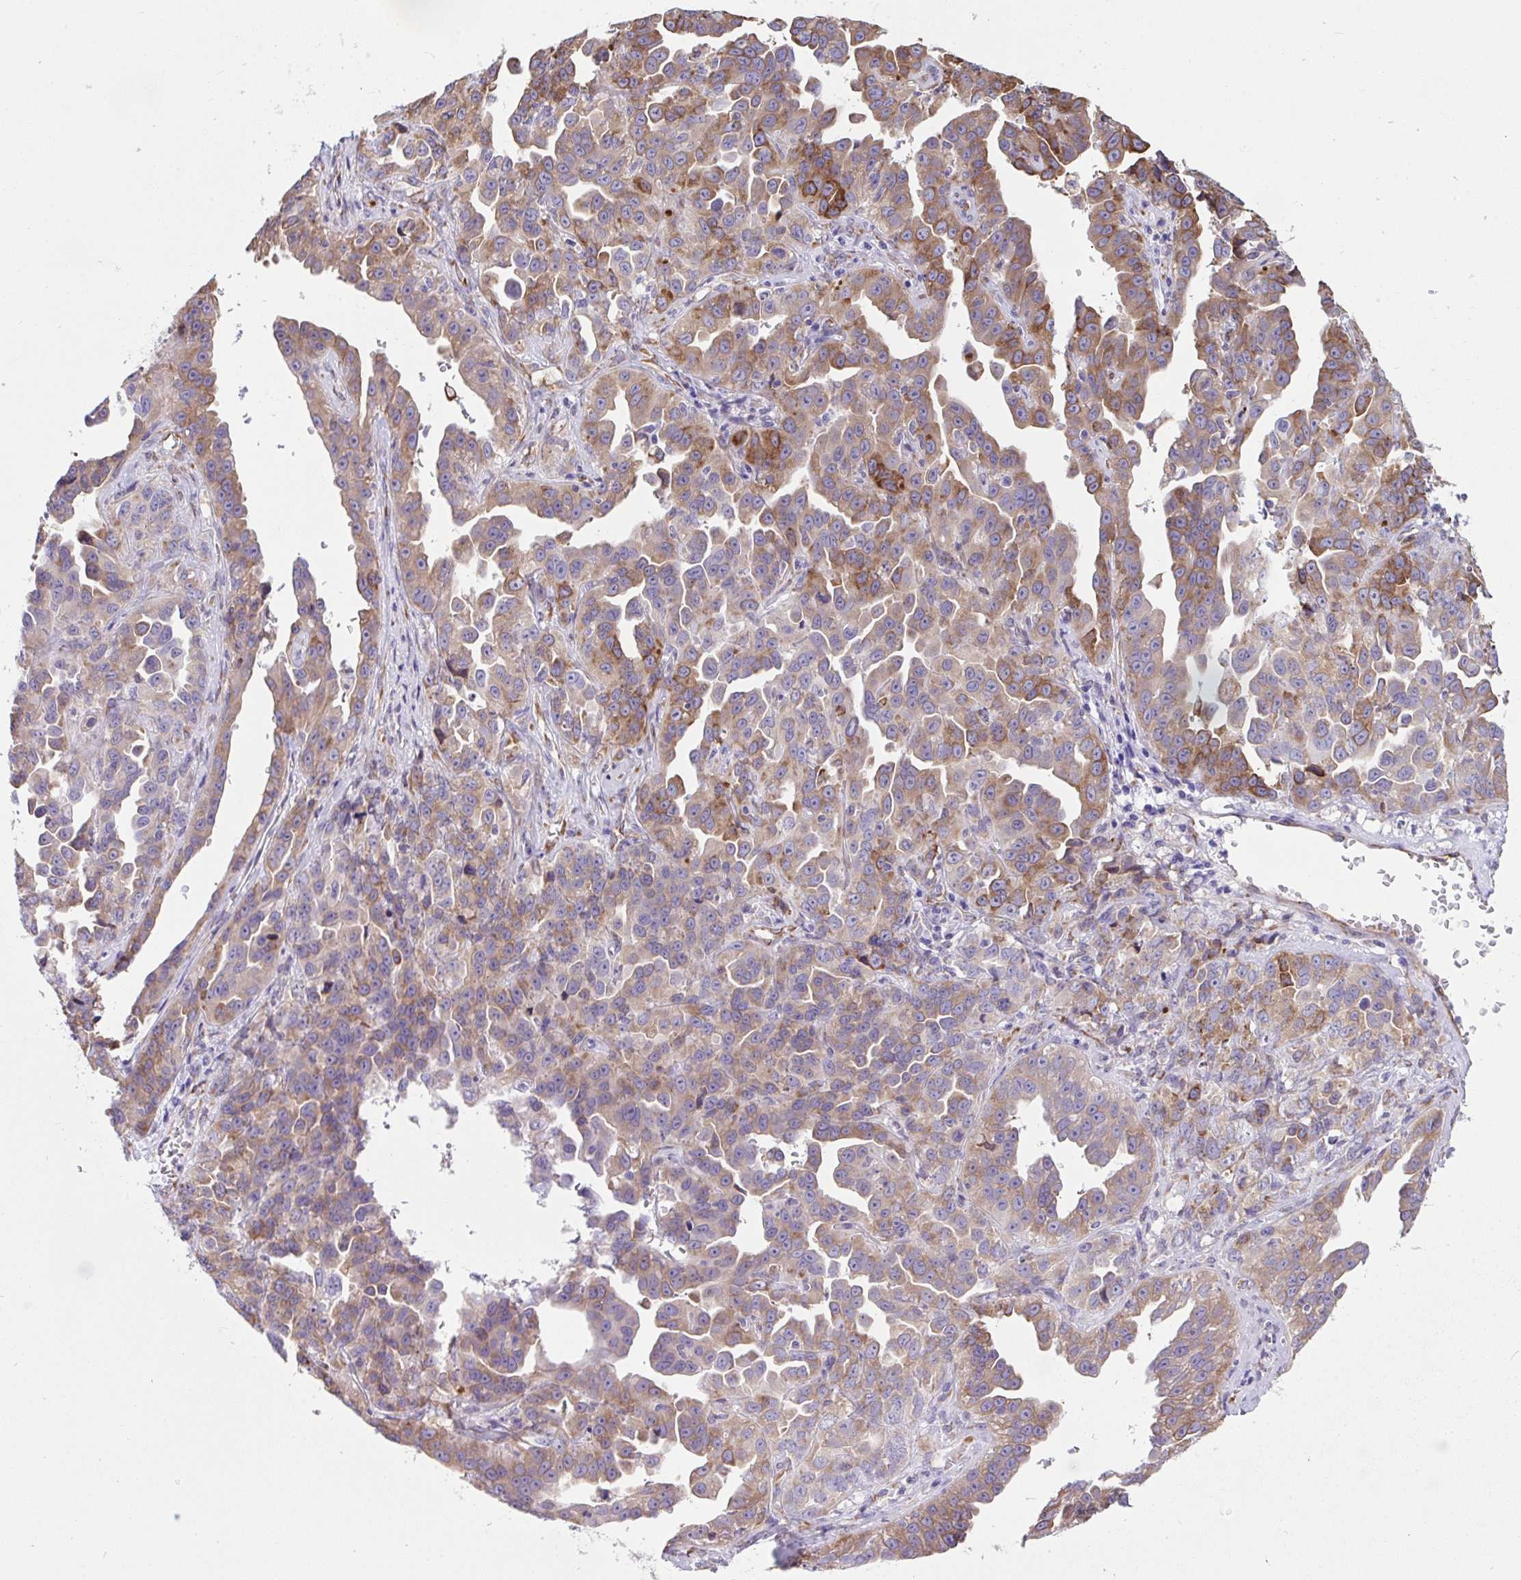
{"staining": {"intensity": "moderate", "quantity": ">75%", "location": "cytoplasmic/membranous"}, "tissue": "ovarian cancer", "cell_type": "Tumor cells", "image_type": "cancer", "snomed": [{"axis": "morphology", "description": "Cystadenocarcinoma, serous, NOS"}, {"axis": "topography", "description": "Ovary"}], "caption": "Ovarian cancer tissue demonstrates moderate cytoplasmic/membranous positivity in approximately >75% of tumor cells (Stains: DAB in brown, nuclei in blue, Microscopy: brightfield microscopy at high magnification).", "gene": "ASPH", "patient": {"sex": "female", "age": 75}}